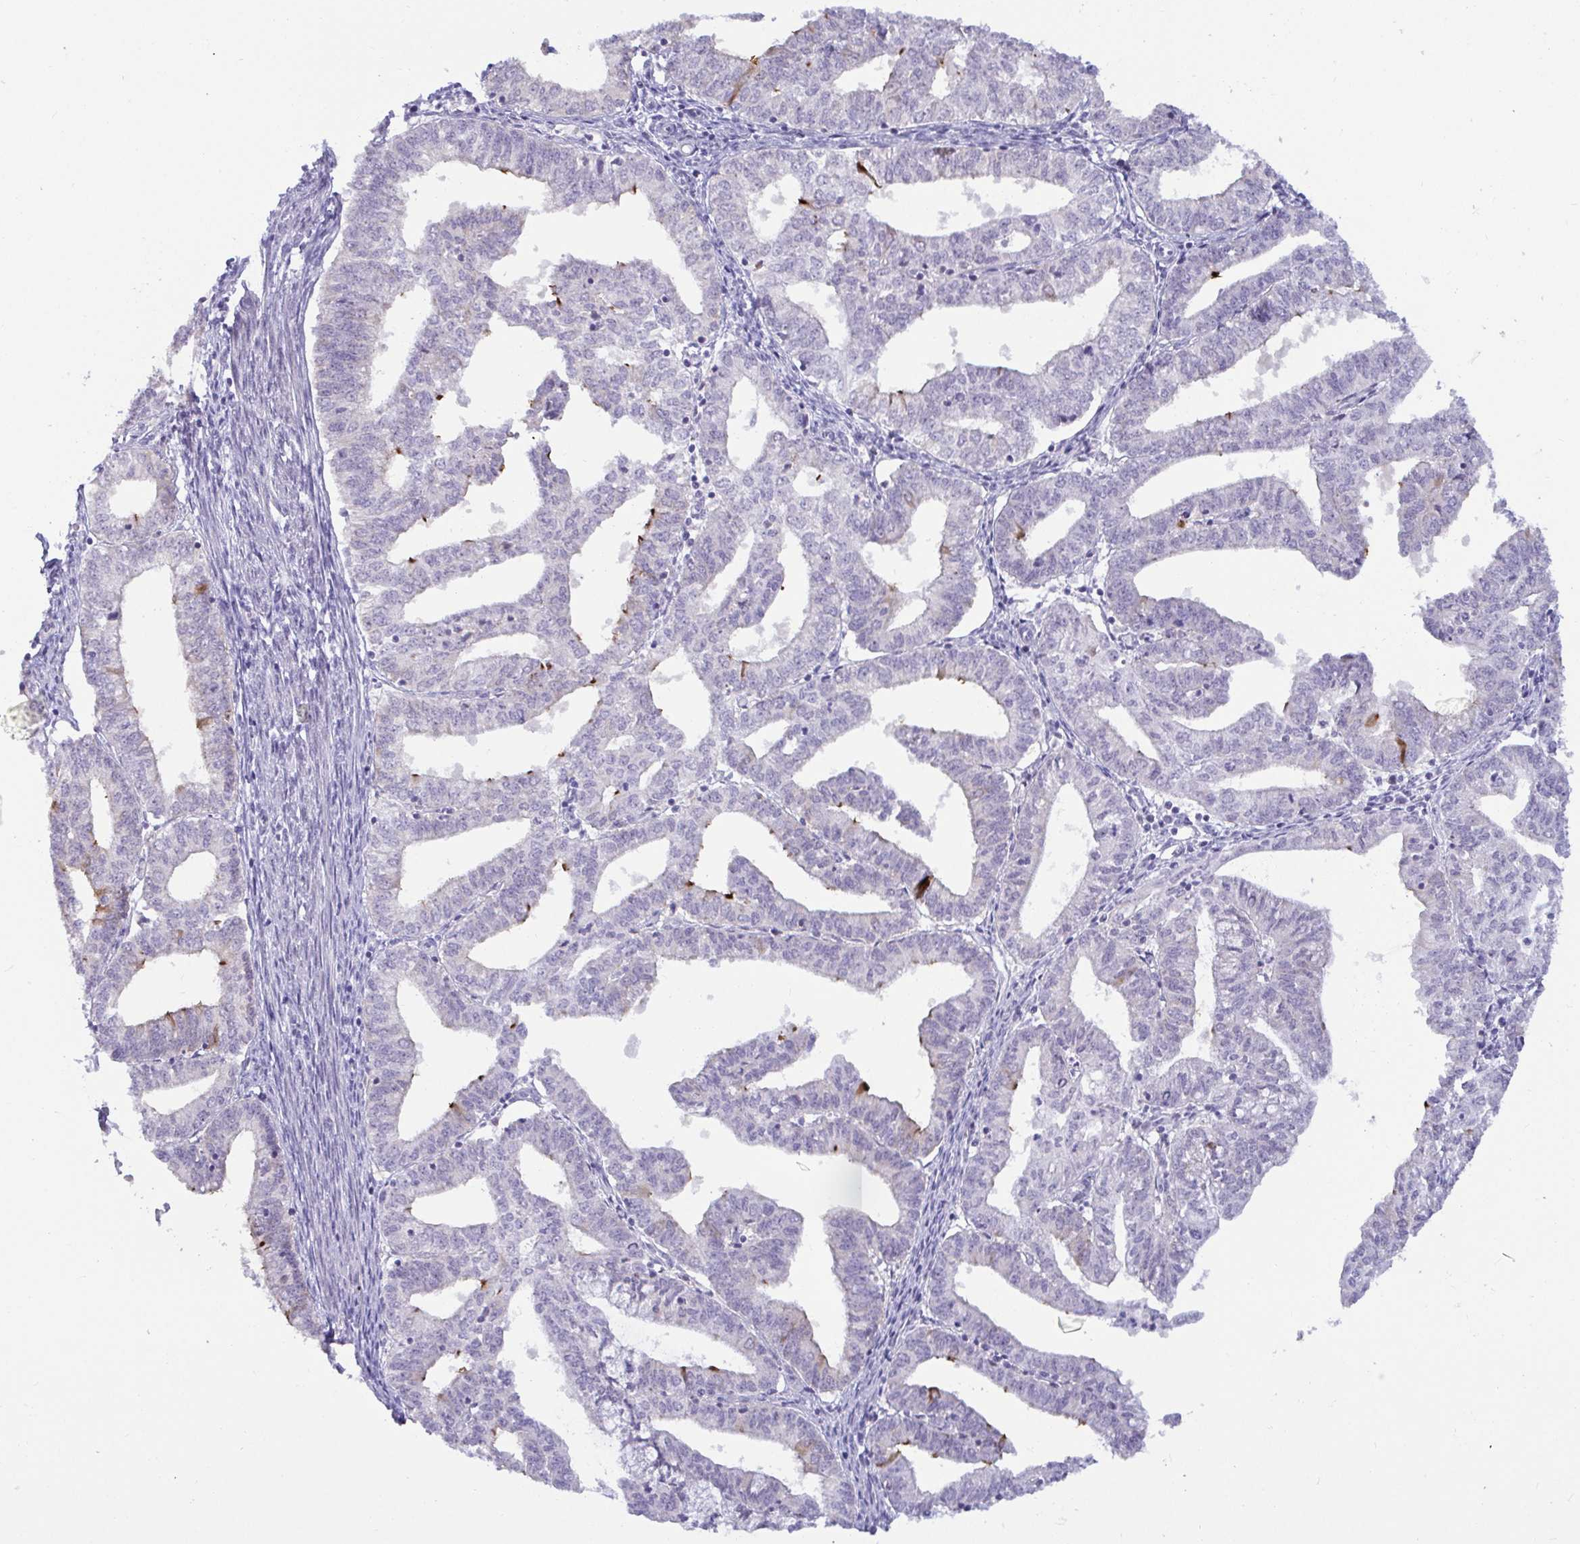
{"staining": {"intensity": "negative", "quantity": "none", "location": "none"}, "tissue": "endometrial cancer", "cell_type": "Tumor cells", "image_type": "cancer", "snomed": [{"axis": "morphology", "description": "Adenocarcinoma, NOS"}, {"axis": "topography", "description": "Endometrium"}], "caption": "This is an immunohistochemistry (IHC) histopathology image of endometrial cancer (adenocarcinoma). There is no staining in tumor cells.", "gene": "GSTM1", "patient": {"sex": "female", "age": 61}}